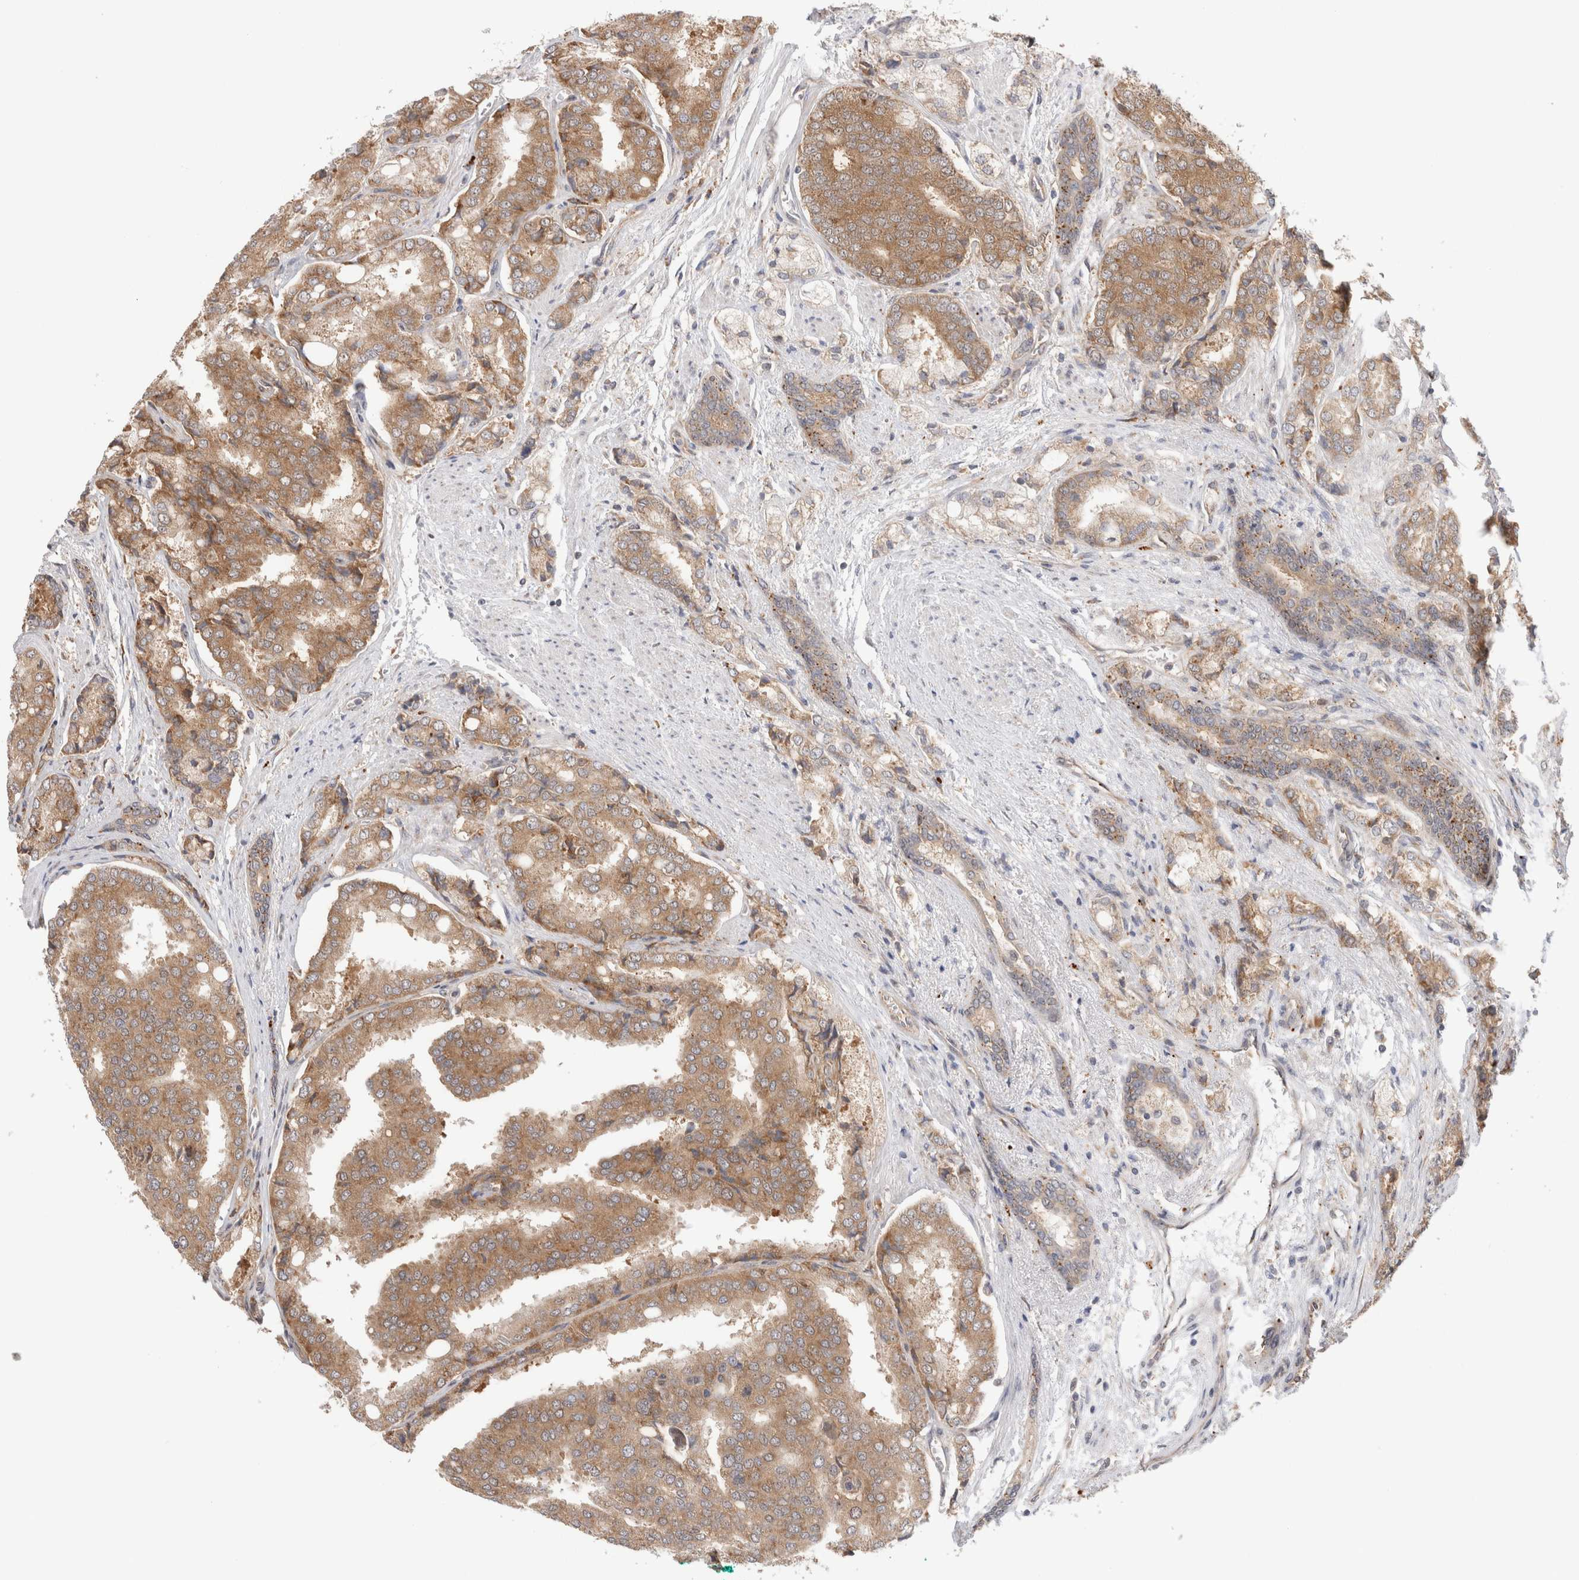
{"staining": {"intensity": "weak", "quantity": ">75%", "location": "cytoplasmic/membranous"}, "tissue": "prostate cancer", "cell_type": "Tumor cells", "image_type": "cancer", "snomed": [{"axis": "morphology", "description": "Adenocarcinoma, High grade"}, {"axis": "topography", "description": "Prostate"}], "caption": "DAB (3,3'-diaminobenzidine) immunohistochemical staining of human prostate high-grade adenocarcinoma demonstrates weak cytoplasmic/membranous protein positivity in approximately >75% of tumor cells.", "gene": "ACTL9", "patient": {"sex": "male", "age": 50}}